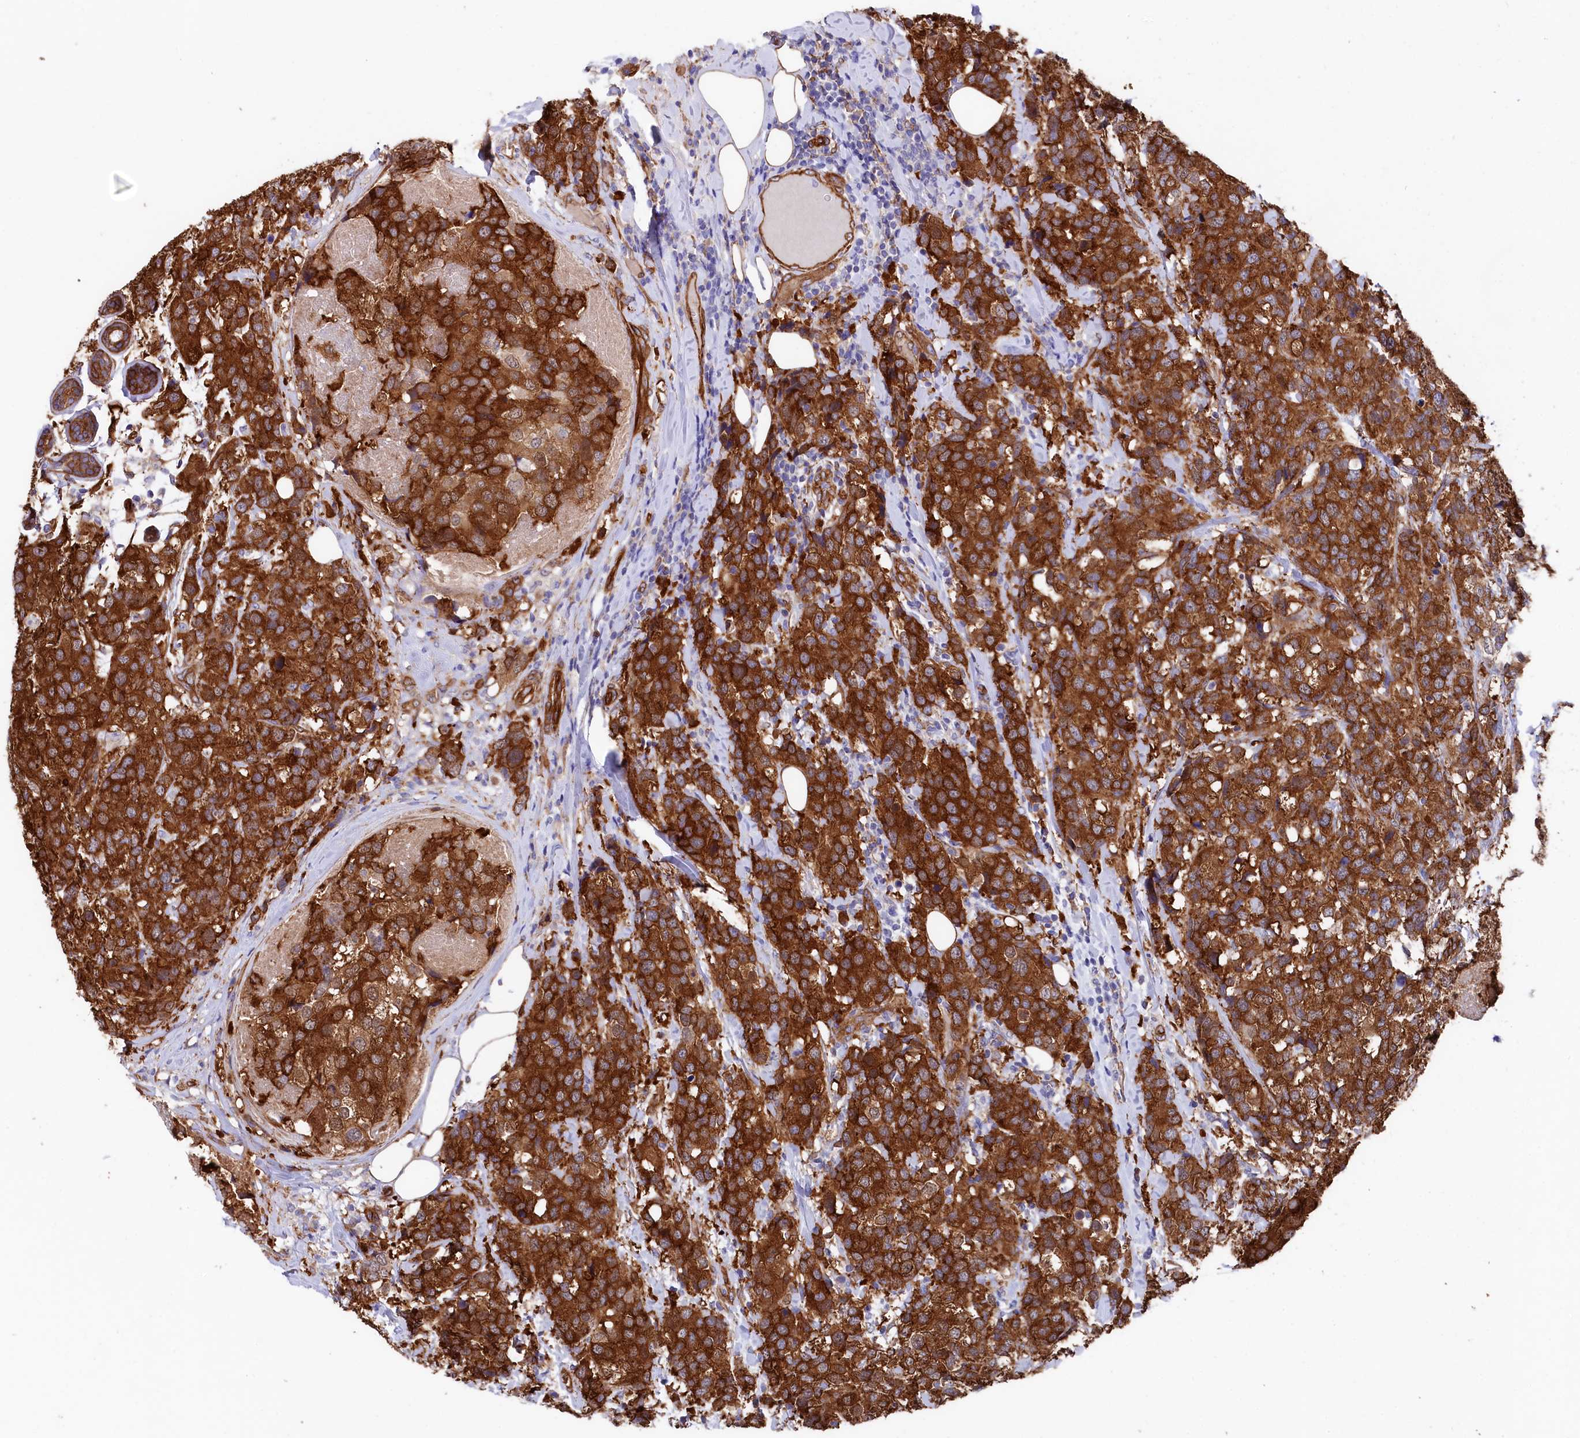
{"staining": {"intensity": "strong", "quantity": ">75%", "location": "cytoplasmic/membranous"}, "tissue": "breast cancer", "cell_type": "Tumor cells", "image_type": "cancer", "snomed": [{"axis": "morphology", "description": "Lobular carcinoma"}, {"axis": "topography", "description": "Breast"}], "caption": "Immunohistochemical staining of human lobular carcinoma (breast) shows high levels of strong cytoplasmic/membranous staining in approximately >75% of tumor cells.", "gene": "TNKS1BP1", "patient": {"sex": "female", "age": 59}}